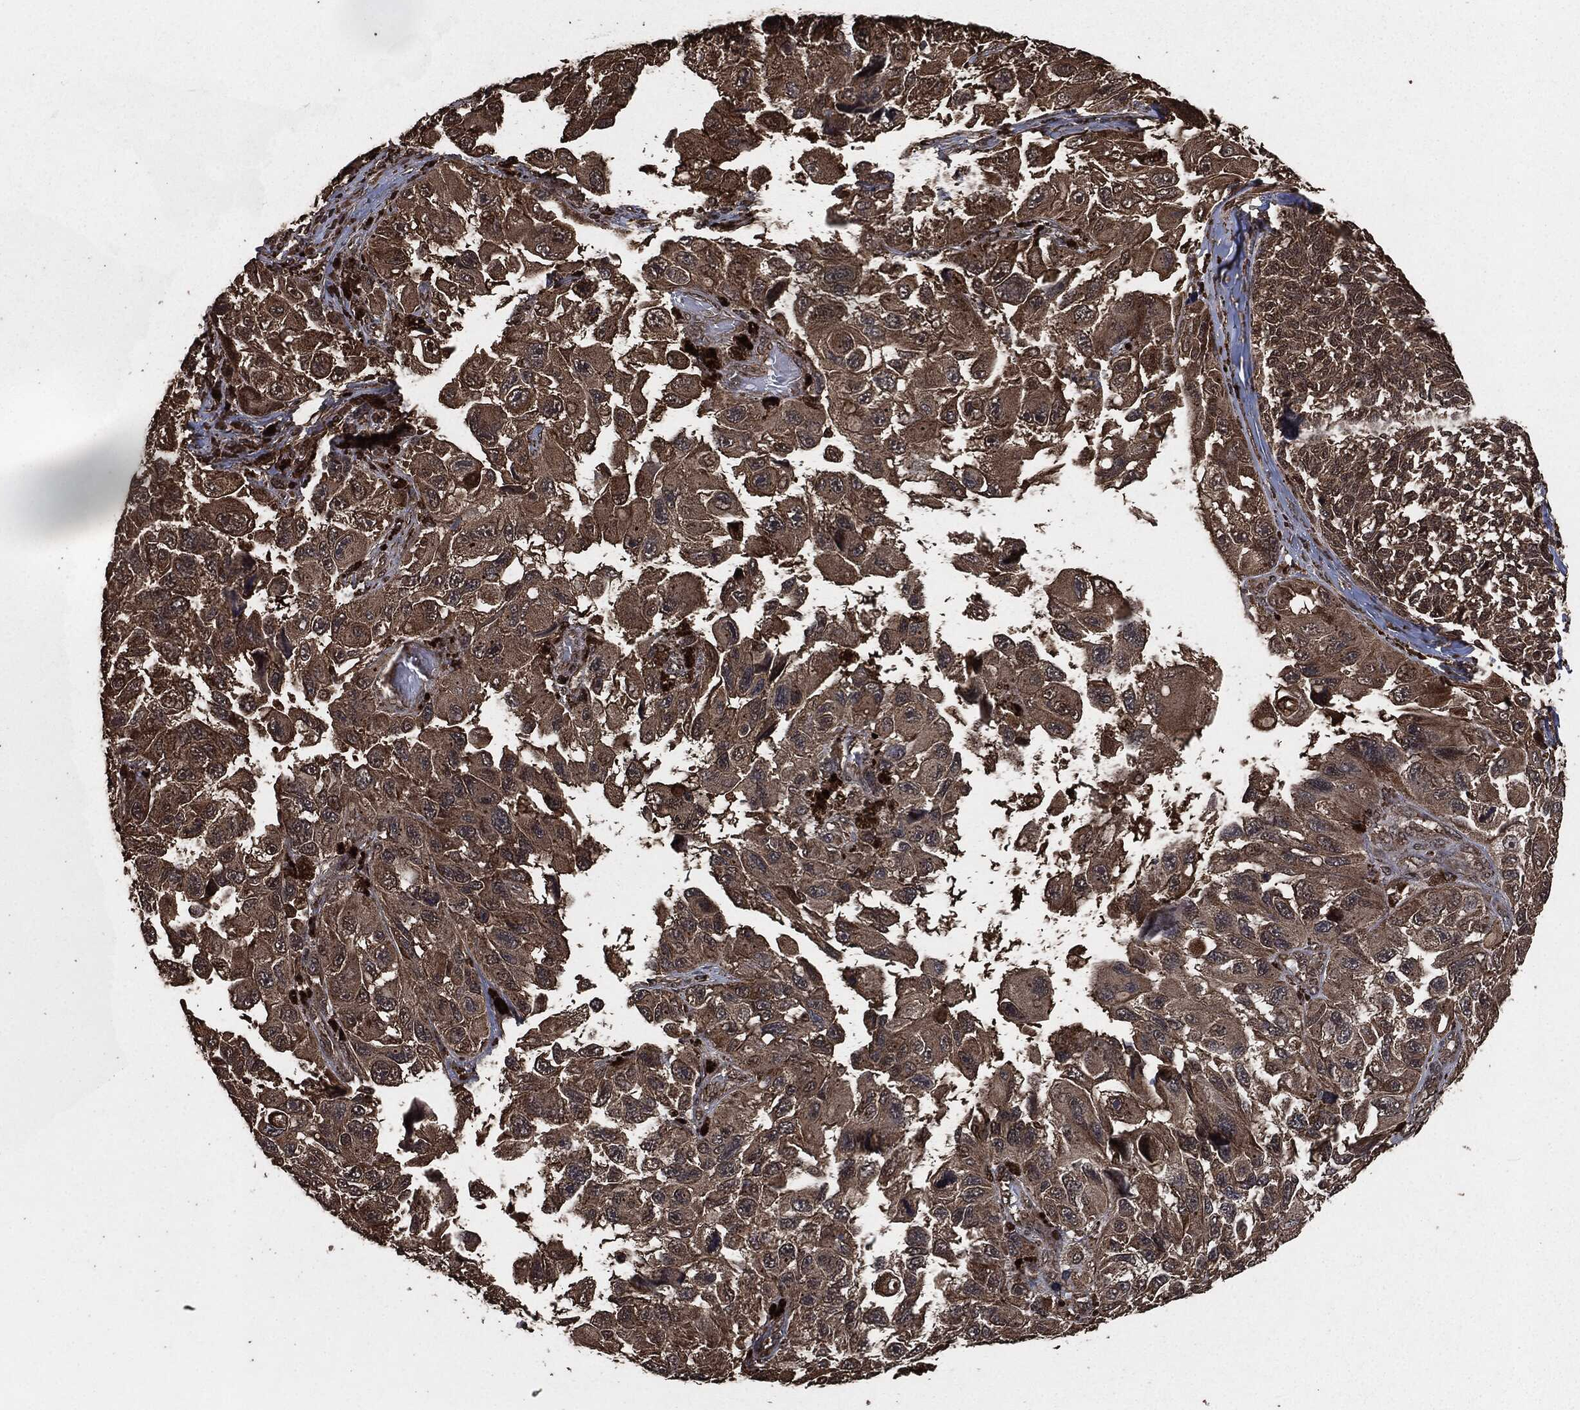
{"staining": {"intensity": "moderate", "quantity": "25%-75%", "location": "cytoplasmic/membranous"}, "tissue": "melanoma", "cell_type": "Tumor cells", "image_type": "cancer", "snomed": [{"axis": "morphology", "description": "Malignant melanoma, NOS"}, {"axis": "topography", "description": "Skin"}], "caption": "The immunohistochemical stain labels moderate cytoplasmic/membranous staining in tumor cells of melanoma tissue.", "gene": "EGFR", "patient": {"sex": "female", "age": 73}}